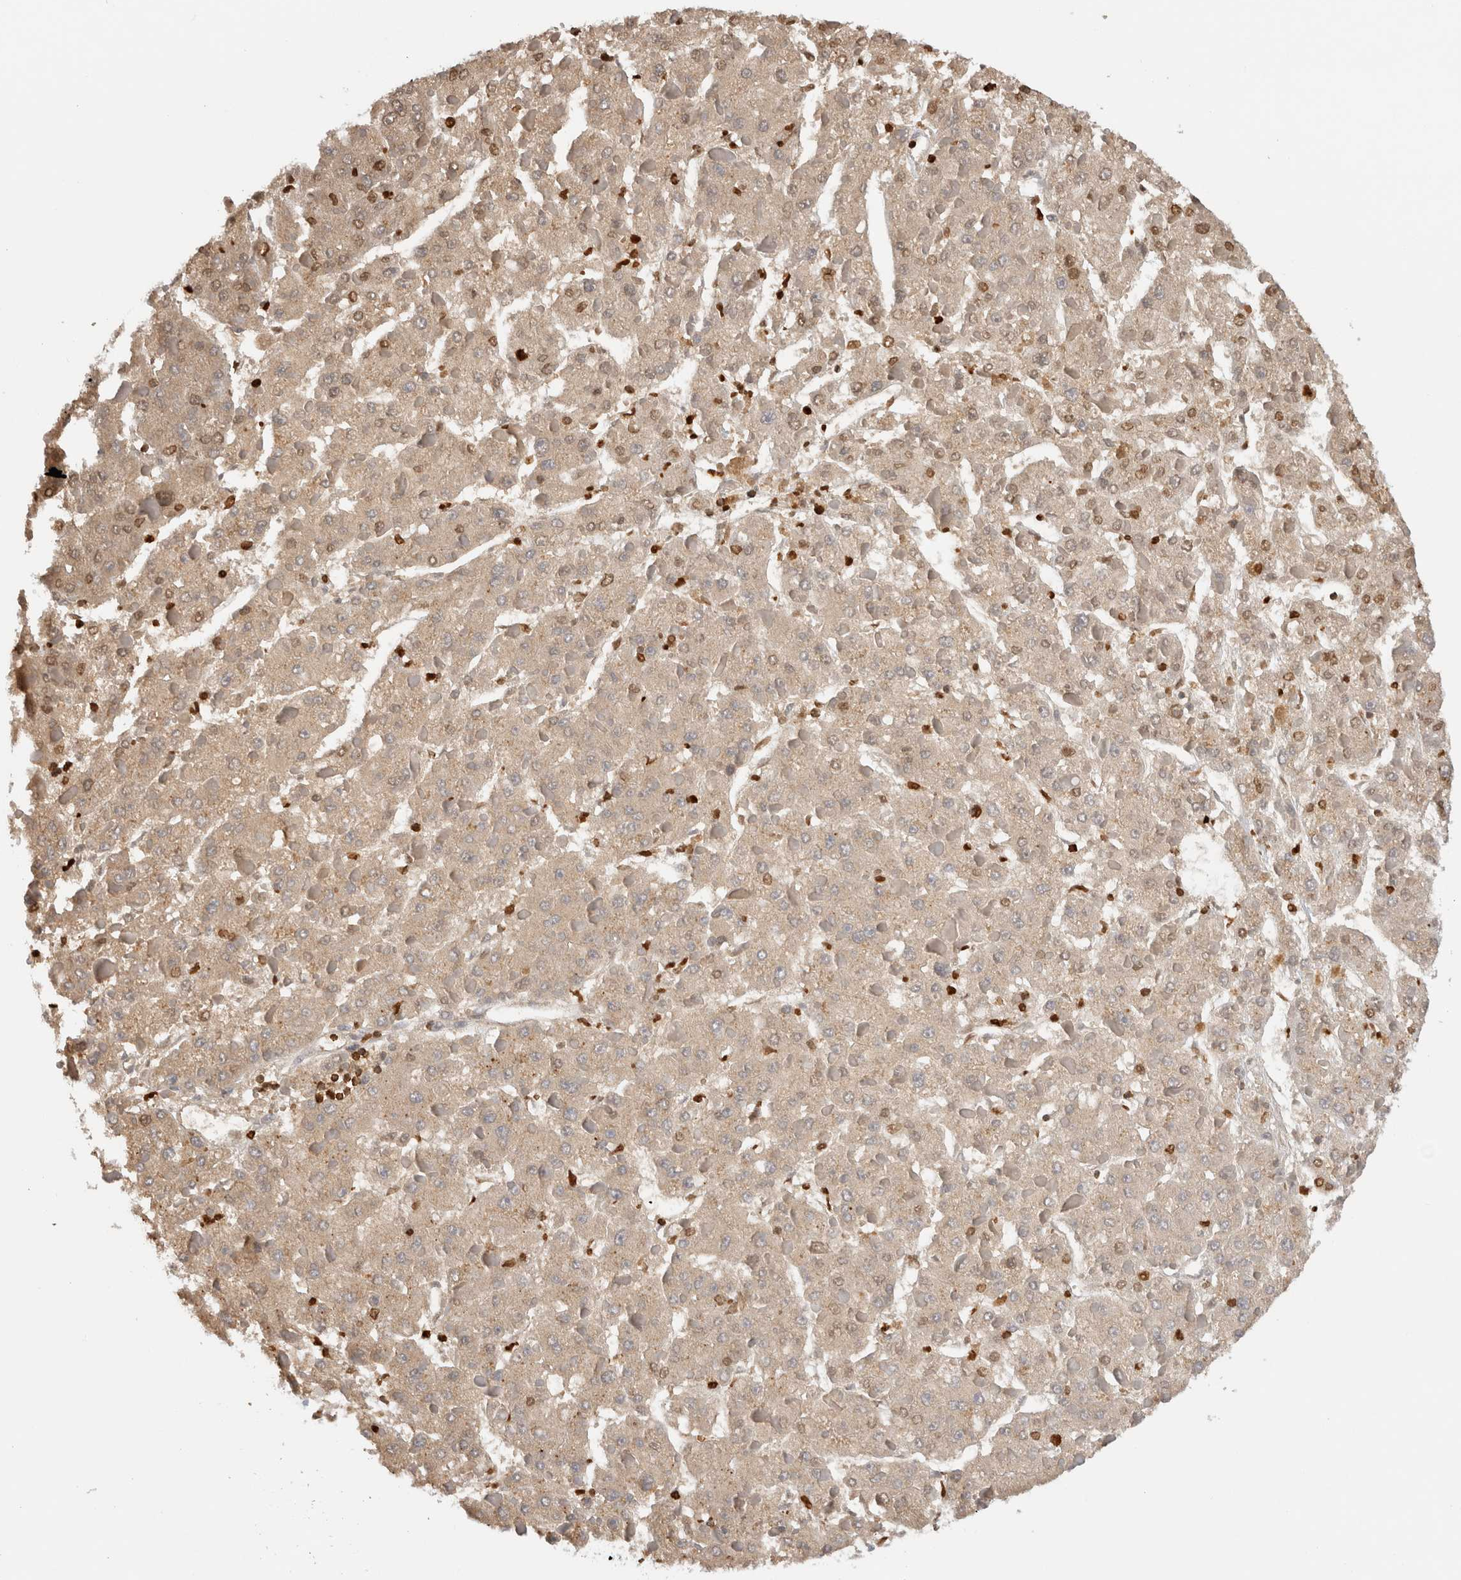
{"staining": {"intensity": "weak", "quantity": ">75%", "location": "cytoplasmic/membranous"}, "tissue": "liver cancer", "cell_type": "Tumor cells", "image_type": "cancer", "snomed": [{"axis": "morphology", "description": "Carcinoma, Hepatocellular, NOS"}, {"axis": "topography", "description": "Liver"}], "caption": "Immunohistochemistry (IHC) (DAB) staining of human liver hepatocellular carcinoma exhibits weak cytoplasmic/membranous protein positivity in about >75% of tumor cells.", "gene": "GNS", "patient": {"sex": "female", "age": 73}}